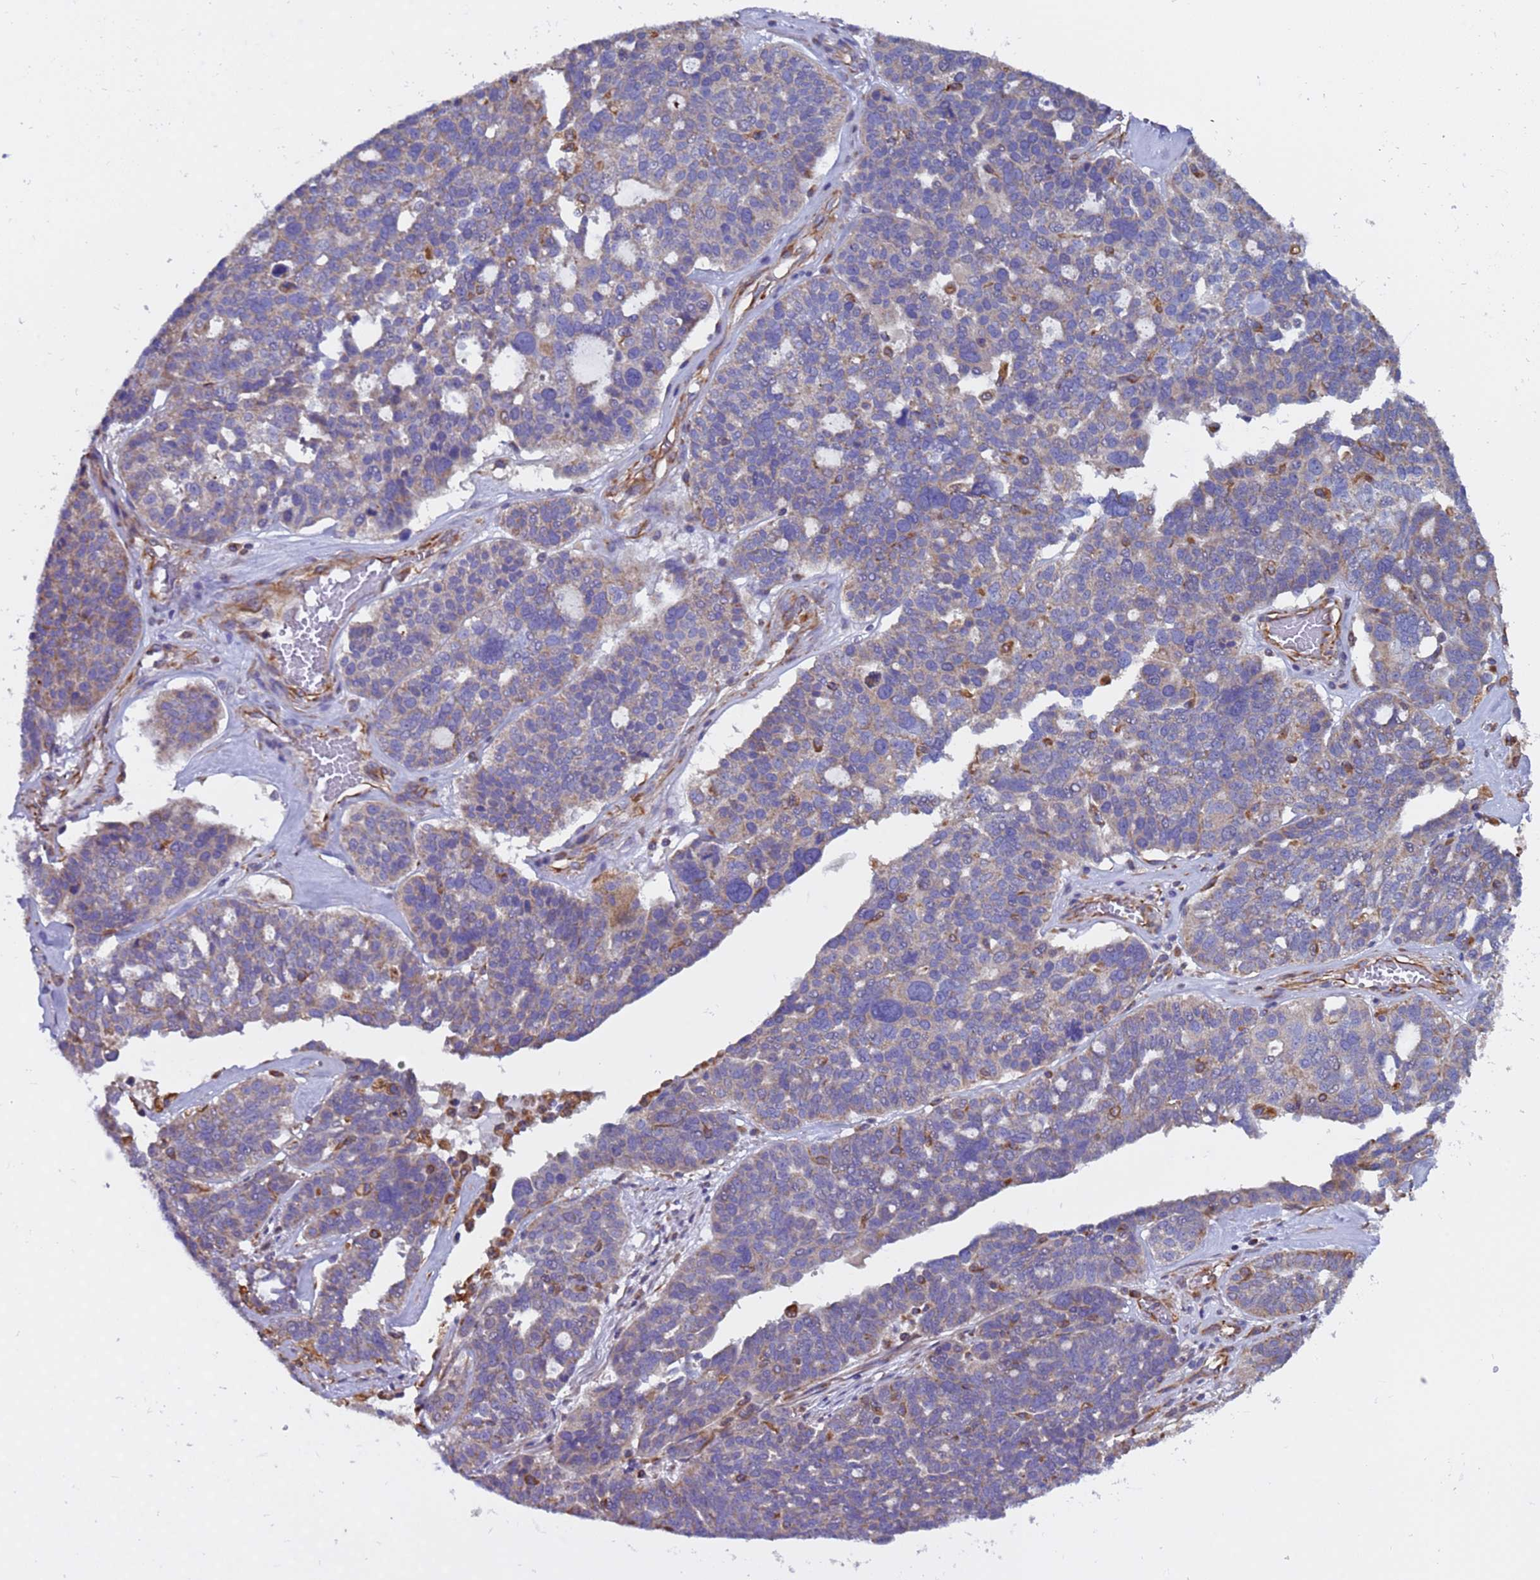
{"staining": {"intensity": "negative", "quantity": "none", "location": "none"}, "tissue": "ovarian cancer", "cell_type": "Tumor cells", "image_type": "cancer", "snomed": [{"axis": "morphology", "description": "Cystadenocarcinoma, serous, NOS"}, {"axis": "topography", "description": "Ovary"}], "caption": "IHC histopathology image of neoplastic tissue: ovarian serous cystadenocarcinoma stained with DAB (3,3'-diaminobenzidine) exhibits no significant protein expression in tumor cells.", "gene": "NUDT12", "patient": {"sex": "female", "age": 59}}